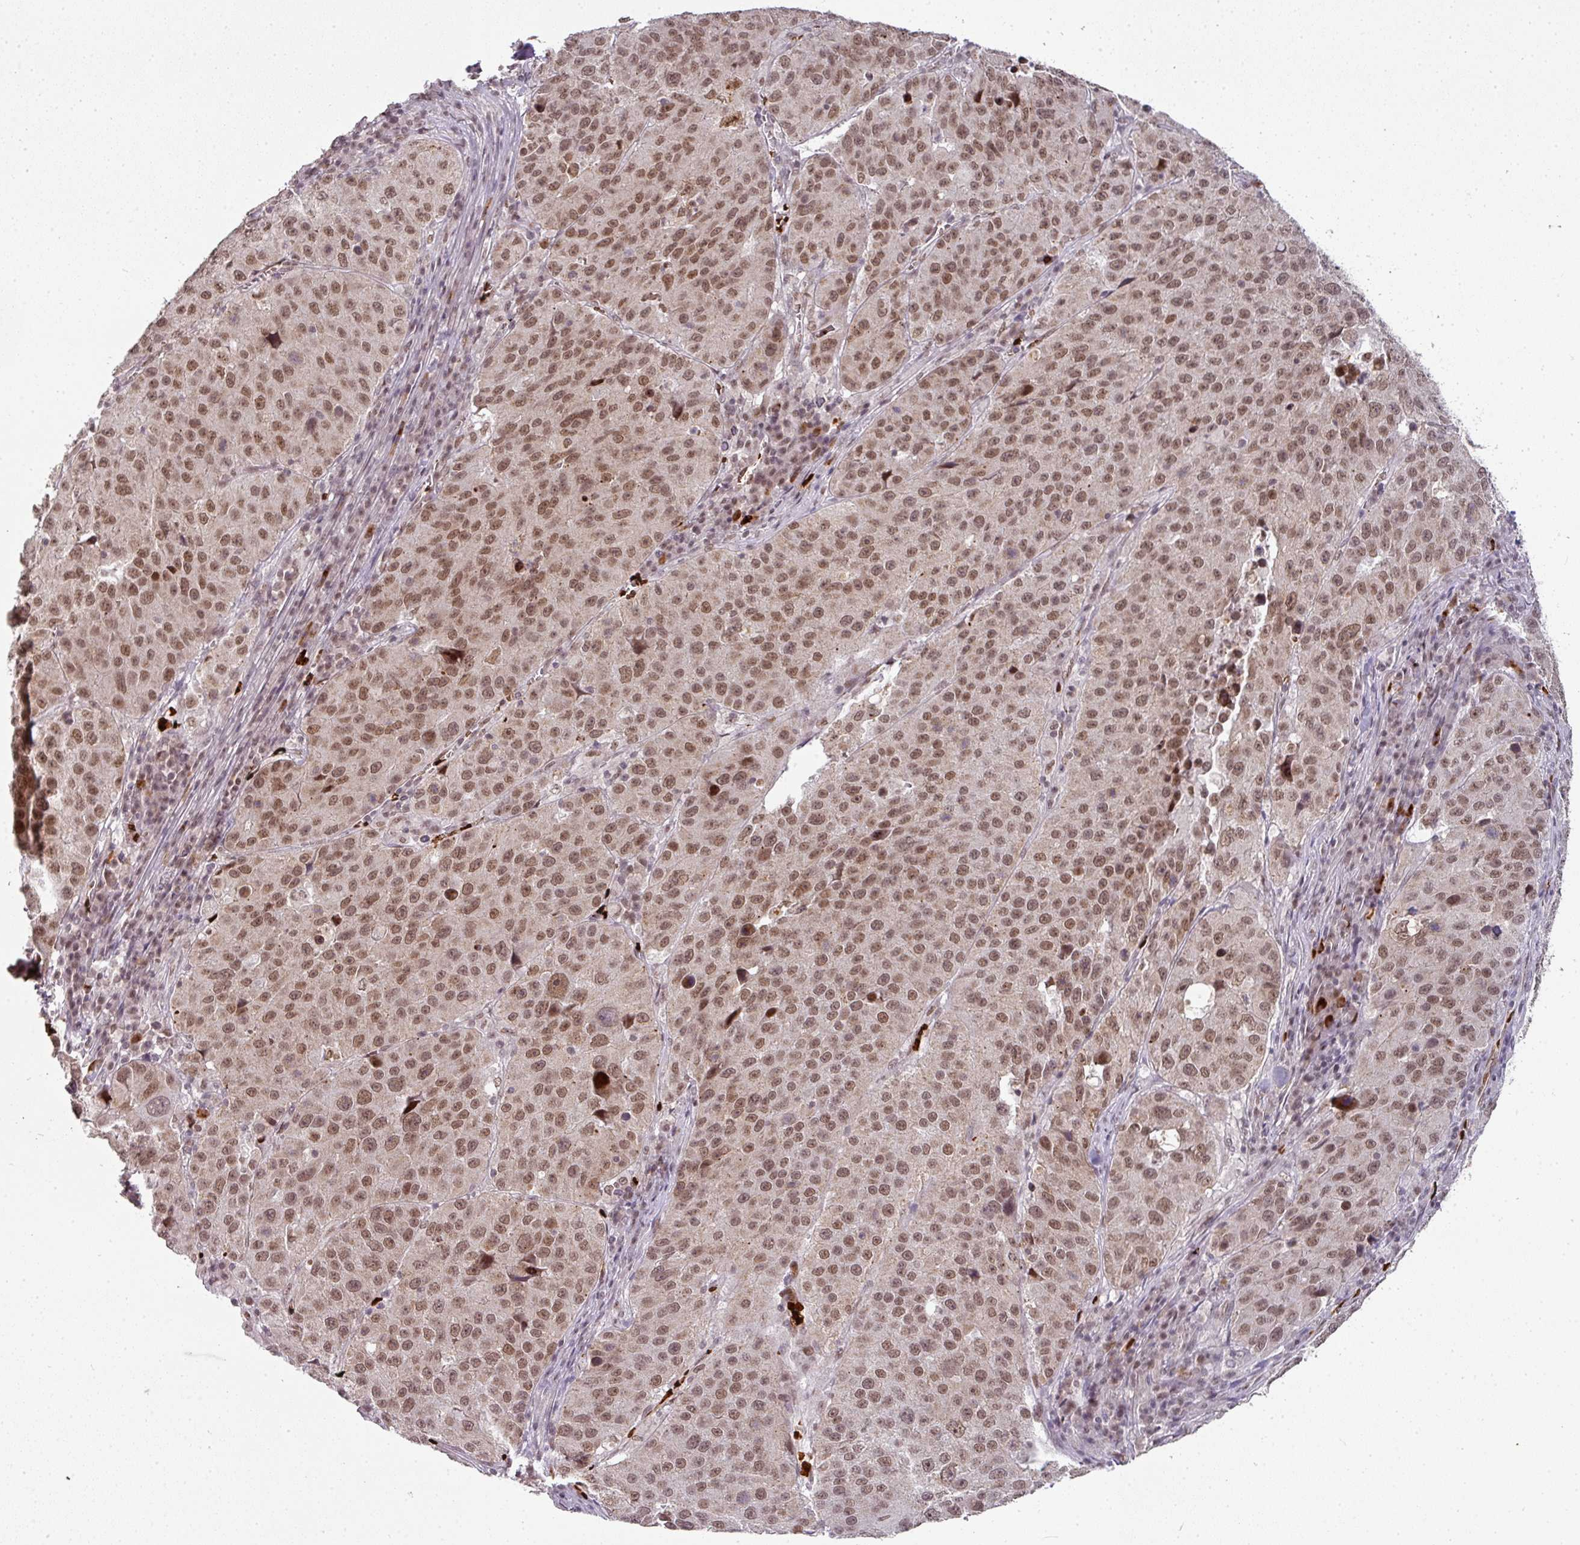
{"staining": {"intensity": "moderate", "quantity": ">75%", "location": "nuclear"}, "tissue": "stomach cancer", "cell_type": "Tumor cells", "image_type": "cancer", "snomed": [{"axis": "morphology", "description": "Adenocarcinoma, NOS"}, {"axis": "topography", "description": "Stomach"}], "caption": "Stomach adenocarcinoma tissue shows moderate nuclear staining in approximately >75% of tumor cells, visualized by immunohistochemistry.", "gene": "NEIL1", "patient": {"sex": "male", "age": 71}}